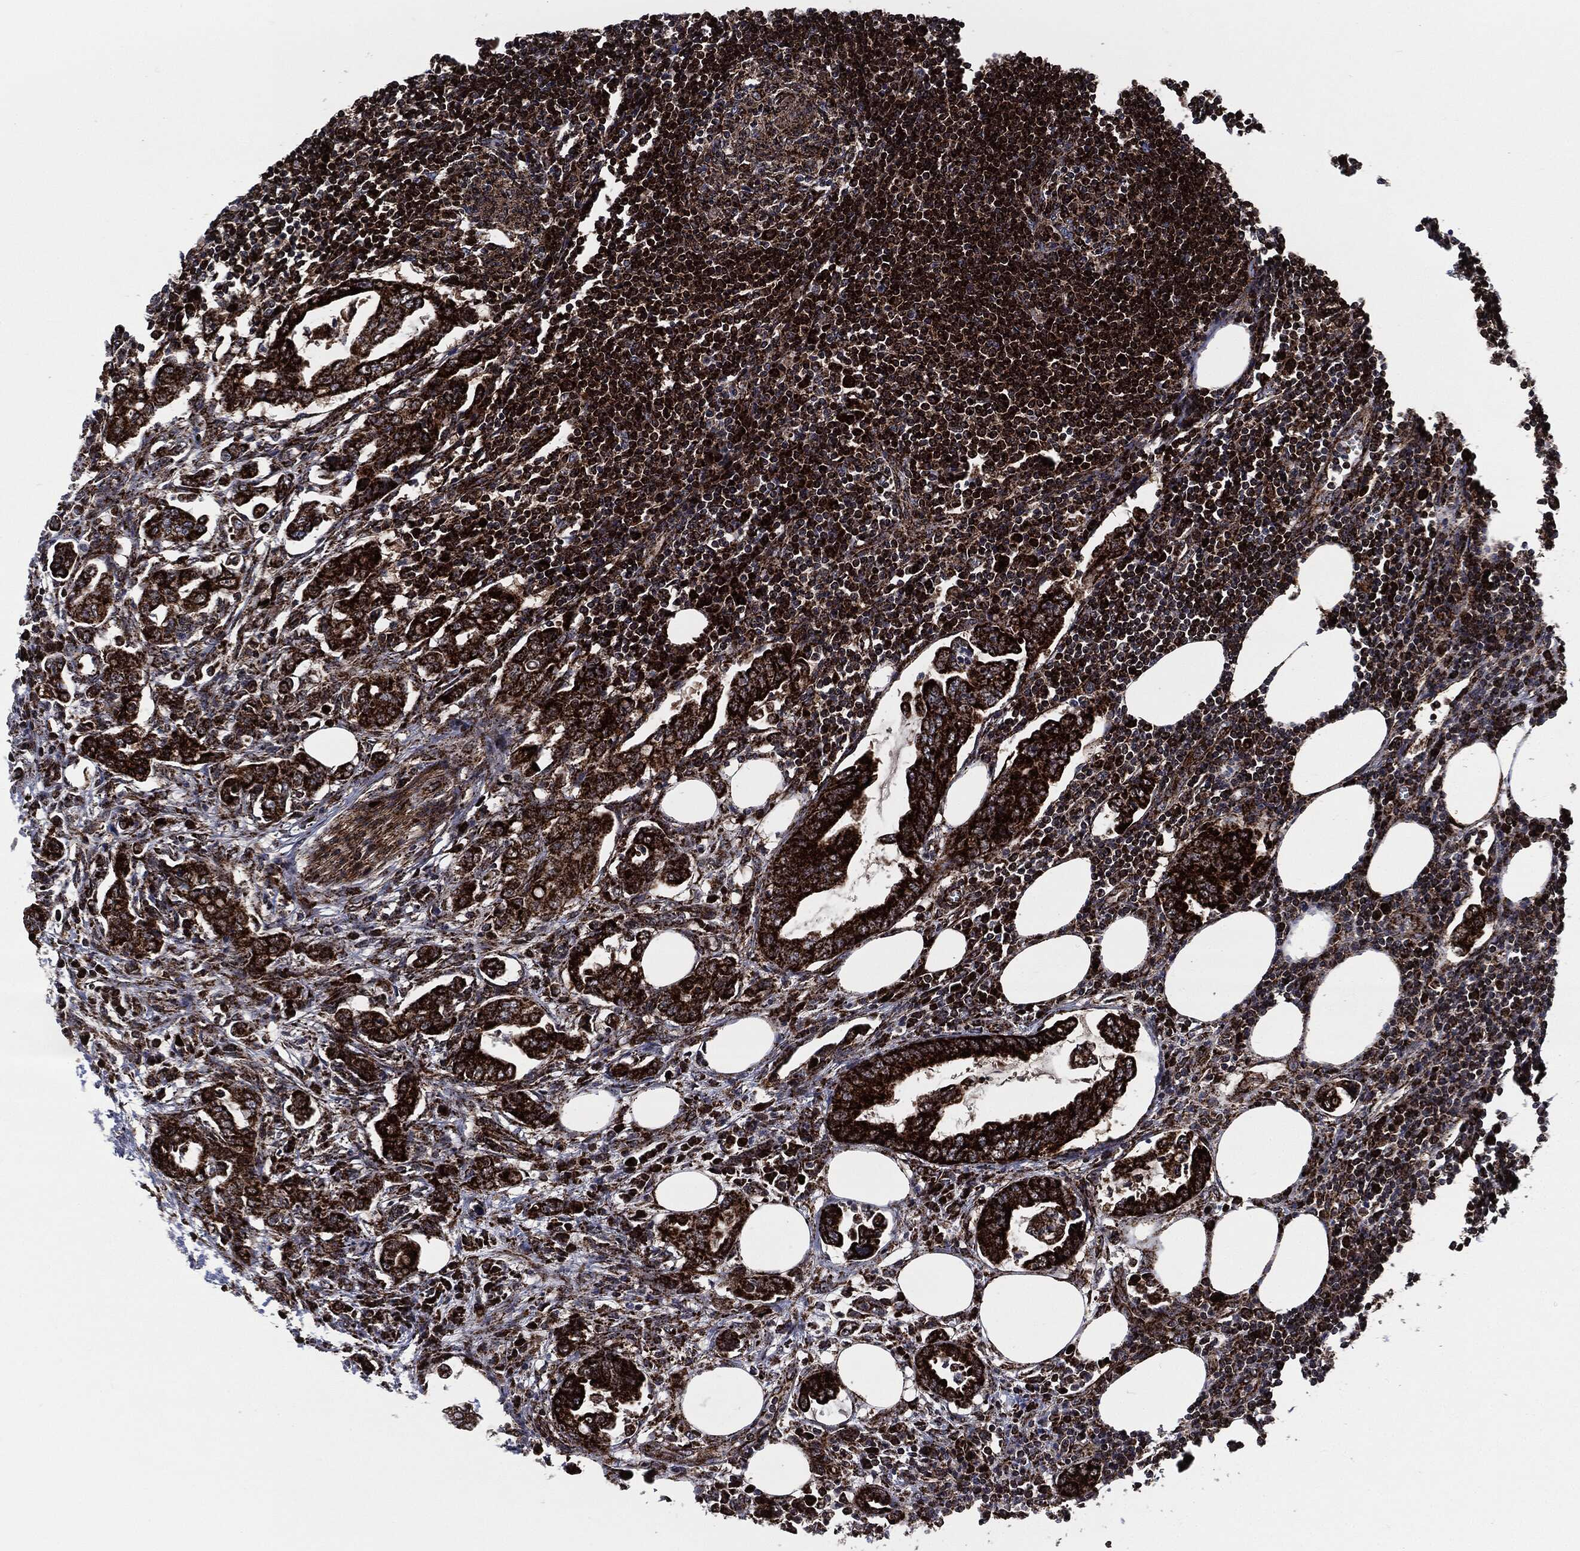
{"staining": {"intensity": "strong", "quantity": "25%-75%", "location": "cytoplasmic/membranous"}, "tissue": "lymph node", "cell_type": "Germinal center cells", "image_type": "normal", "snomed": [{"axis": "morphology", "description": "Normal tissue, NOS"}, {"axis": "topography", "description": "Lymph node"}], "caption": "Immunohistochemistry (DAB (3,3'-diaminobenzidine)) staining of normal human lymph node shows strong cytoplasmic/membranous protein staining in approximately 25%-75% of germinal center cells.", "gene": "FH", "patient": {"sex": "female", "age": 67}}